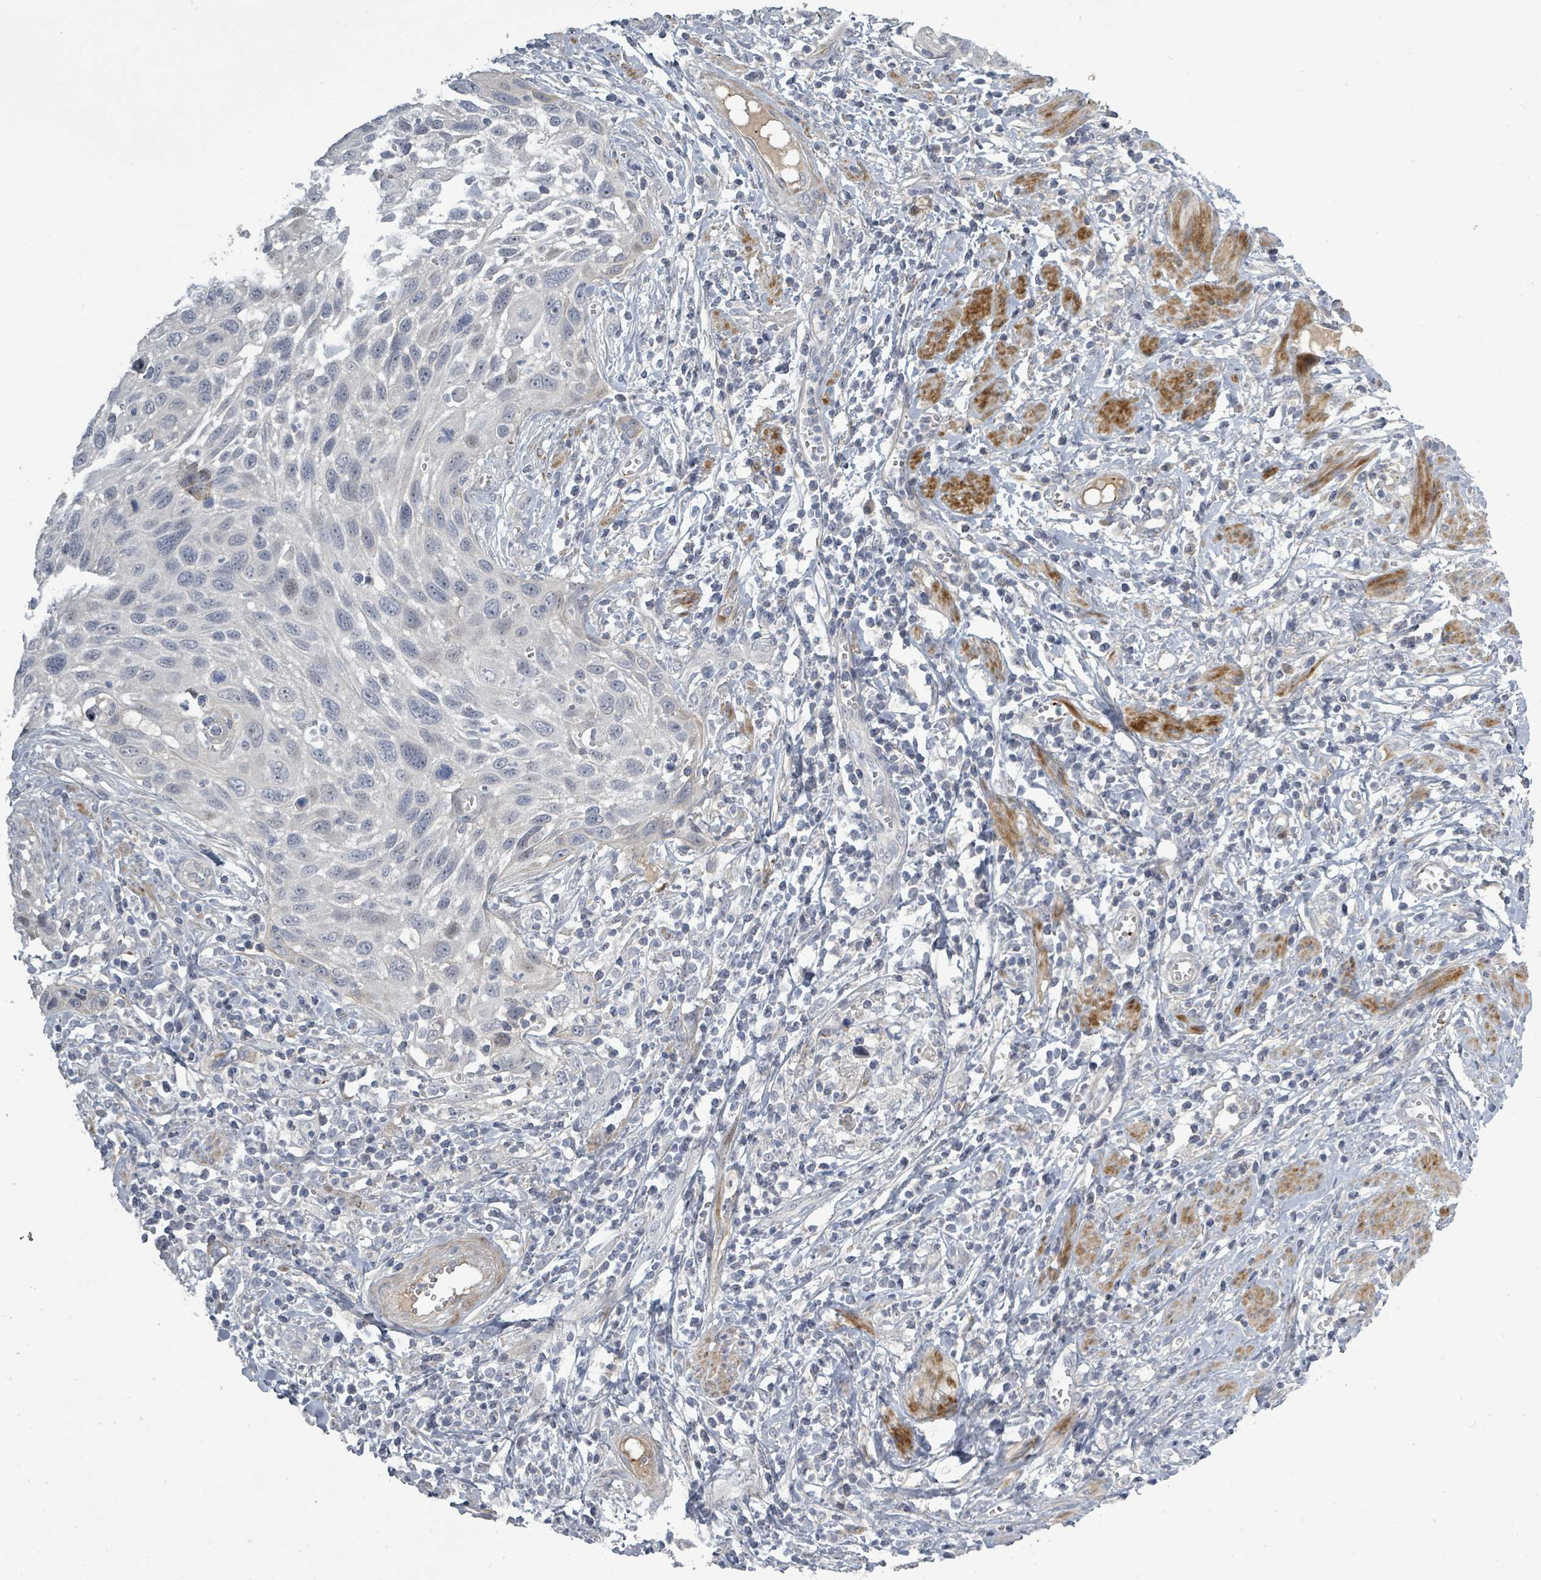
{"staining": {"intensity": "negative", "quantity": "none", "location": "none"}, "tissue": "cervical cancer", "cell_type": "Tumor cells", "image_type": "cancer", "snomed": [{"axis": "morphology", "description": "Squamous cell carcinoma, NOS"}, {"axis": "topography", "description": "Cervix"}], "caption": "IHC photomicrograph of neoplastic tissue: human squamous cell carcinoma (cervical) stained with DAB displays no significant protein expression in tumor cells.", "gene": "LEFTY2", "patient": {"sex": "female", "age": 70}}